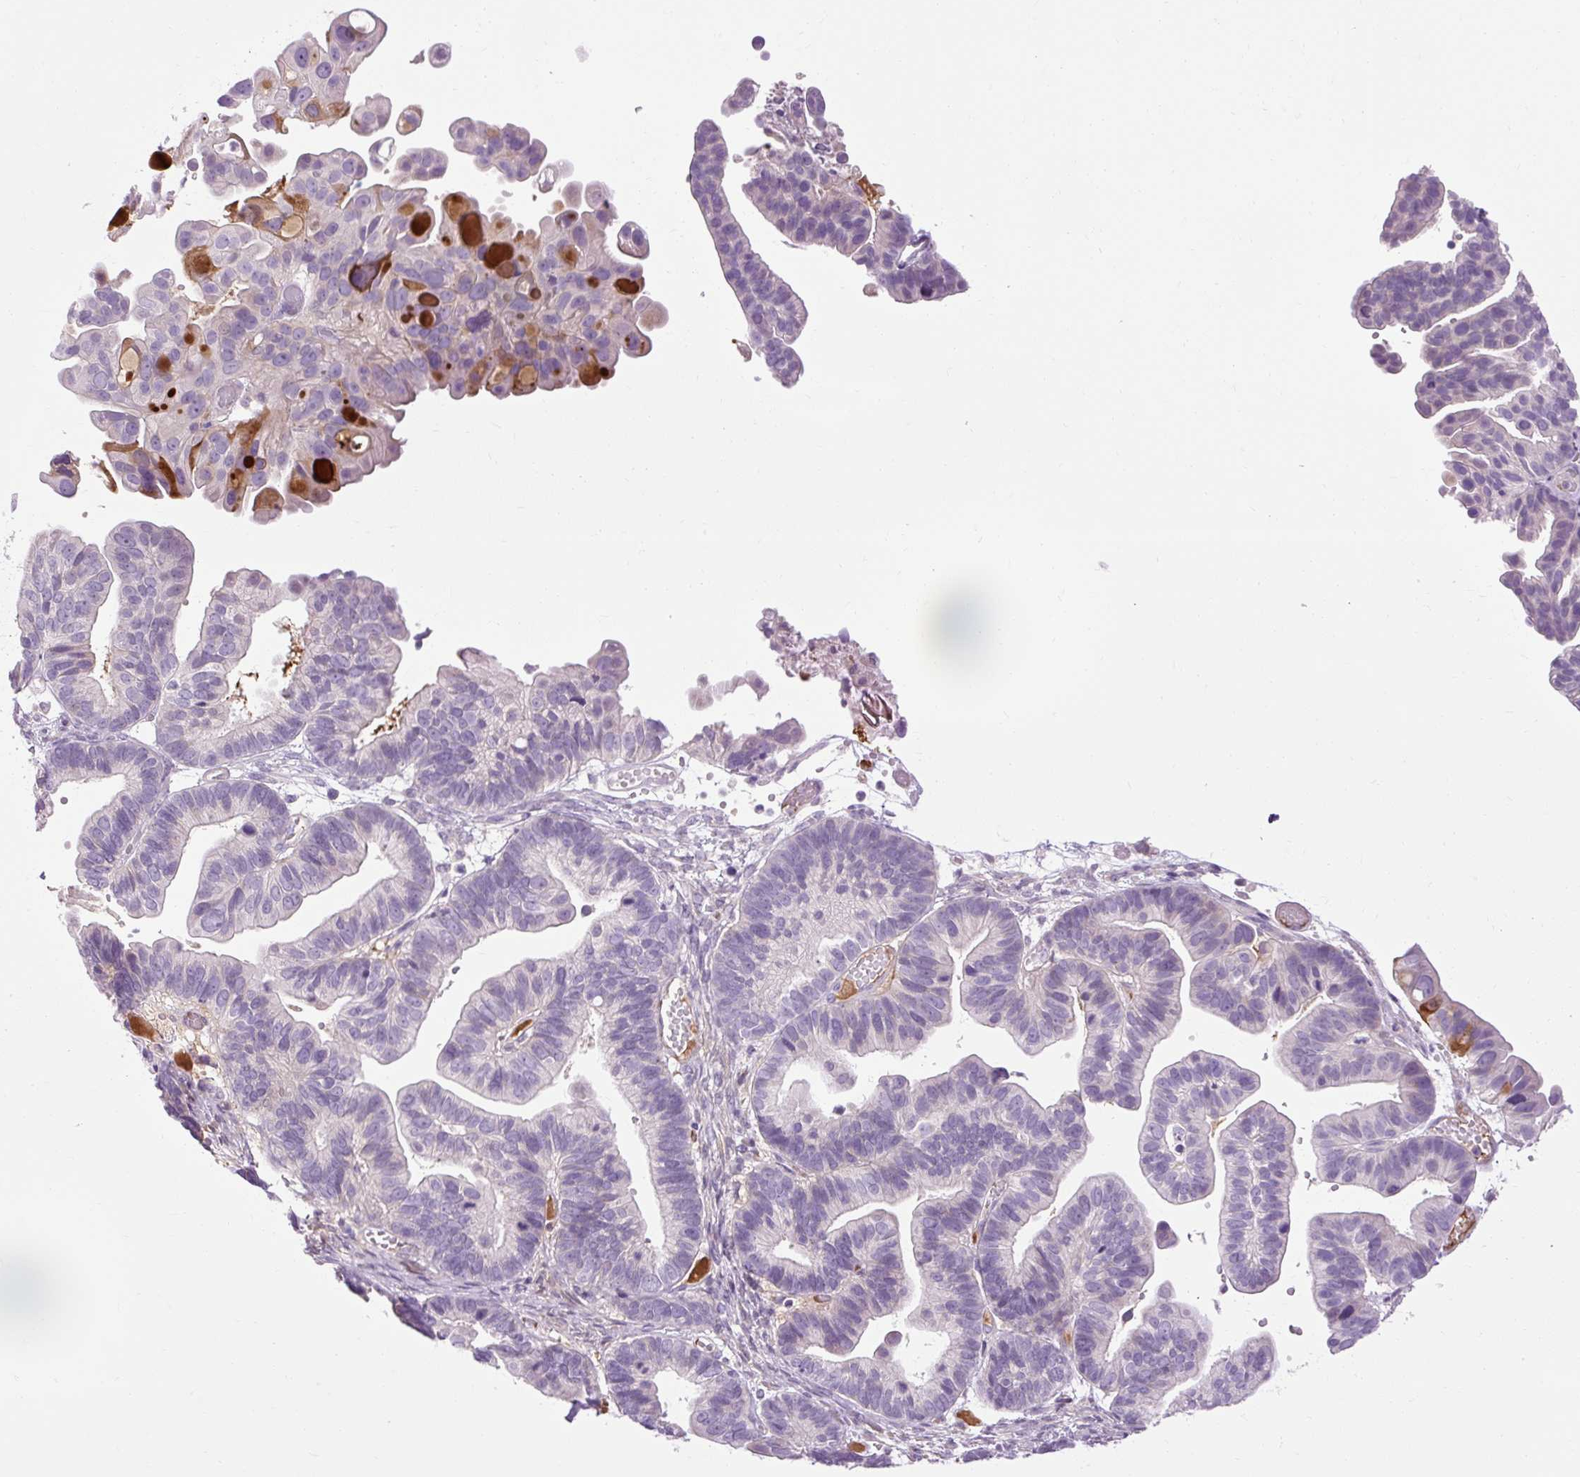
{"staining": {"intensity": "moderate", "quantity": "<25%", "location": "cytoplasmic/membranous"}, "tissue": "ovarian cancer", "cell_type": "Tumor cells", "image_type": "cancer", "snomed": [{"axis": "morphology", "description": "Cystadenocarcinoma, serous, NOS"}, {"axis": "topography", "description": "Ovary"}], "caption": "Immunohistochemistry (DAB (3,3'-diaminobenzidine)) staining of human serous cystadenocarcinoma (ovarian) shows moderate cytoplasmic/membranous protein staining in about <25% of tumor cells.", "gene": "ARRDC2", "patient": {"sex": "female", "age": 56}}